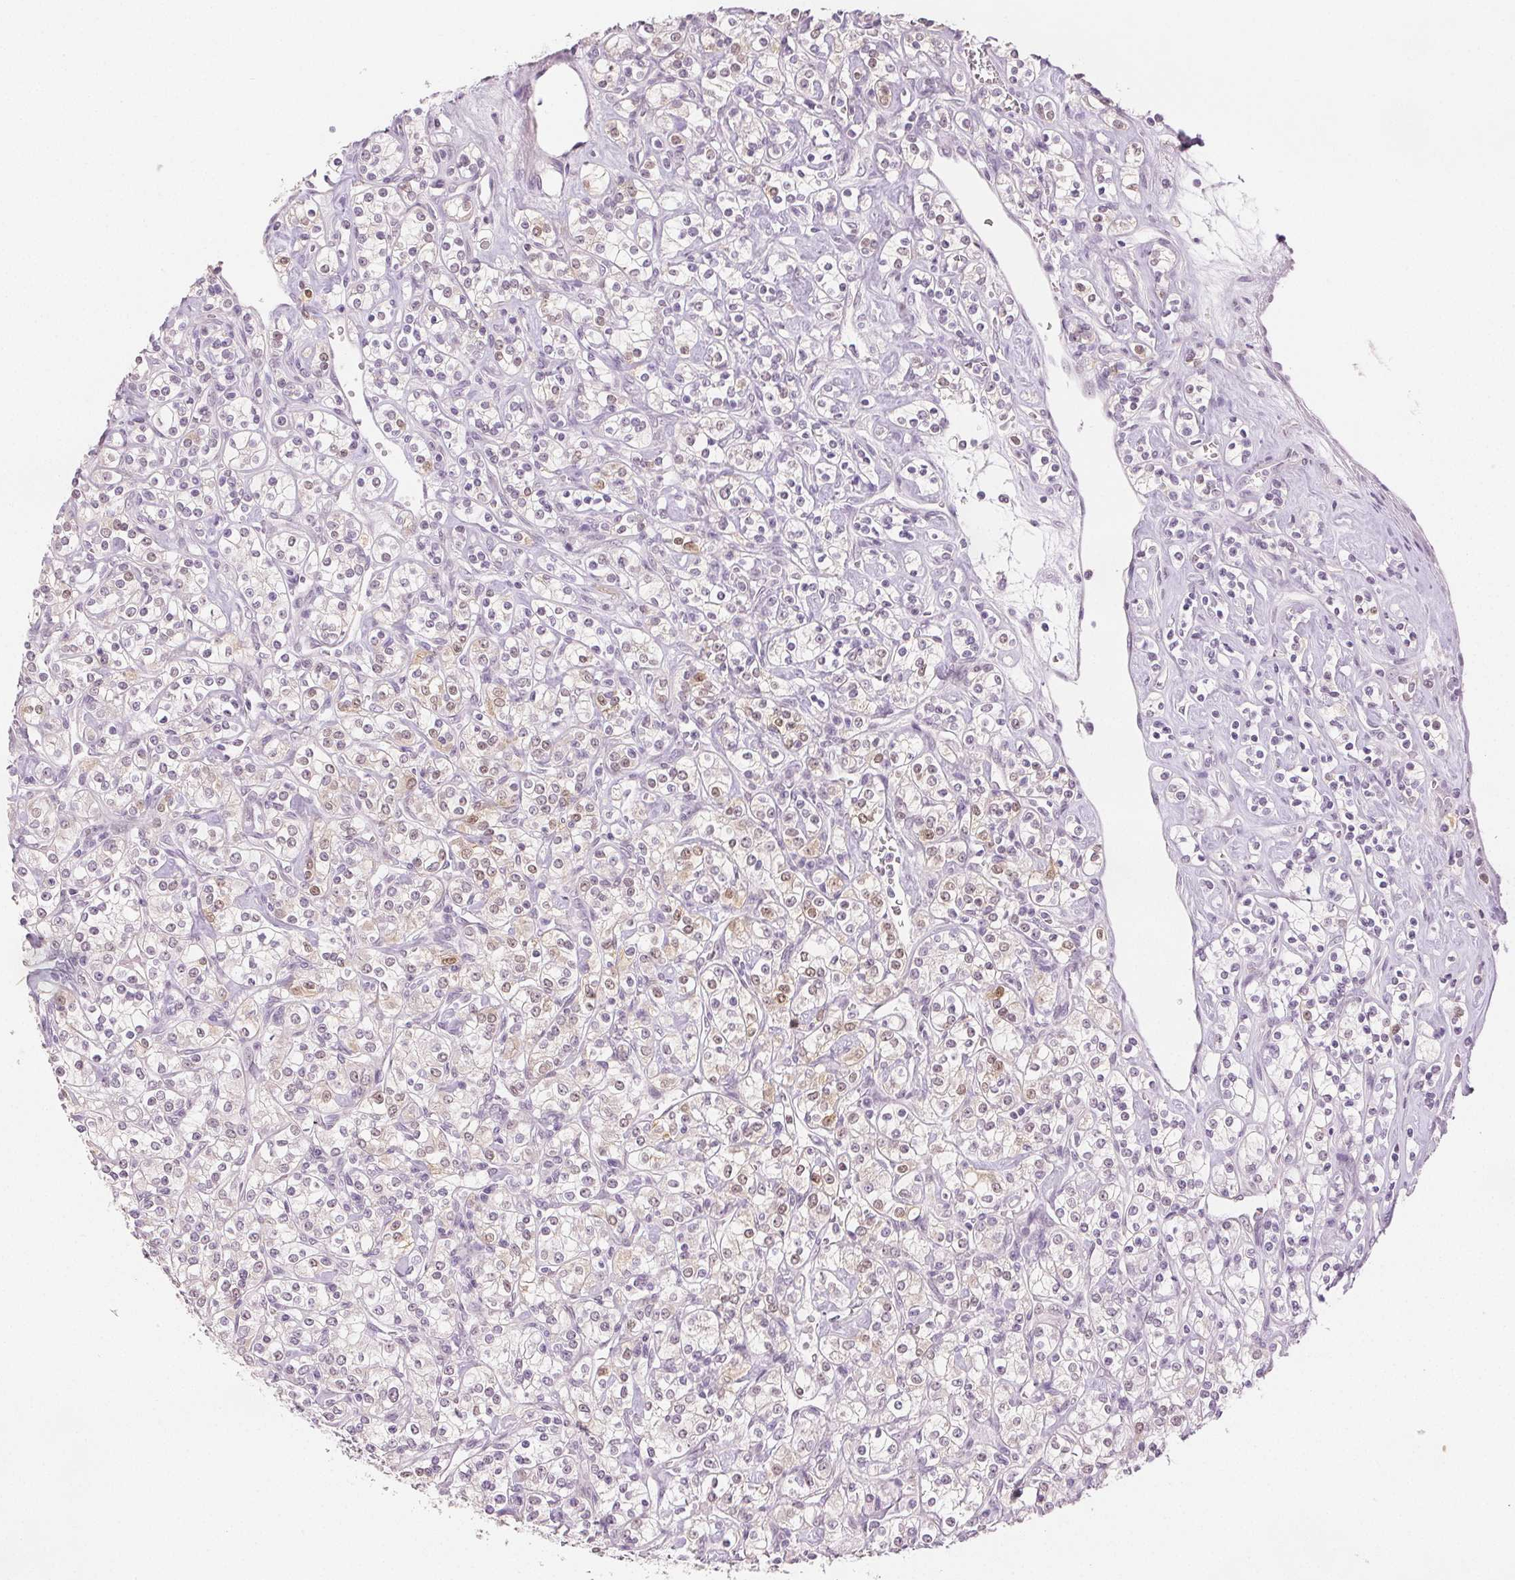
{"staining": {"intensity": "weak", "quantity": "<25%", "location": "nuclear"}, "tissue": "renal cancer", "cell_type": "Tumor cells", "image_type": "cancer", "snomed": [{"axis": "morphology", "description": "Adenocarcinoma, NOS"}, {"axis": "topography", "description": "Kidney"}], "caption": "DAB immunohistochemical staining of human renal cancer displays no significant positivity in tumor cells.", "gene": "SCGN", "patient": {"sex": "male", "age": 77}}